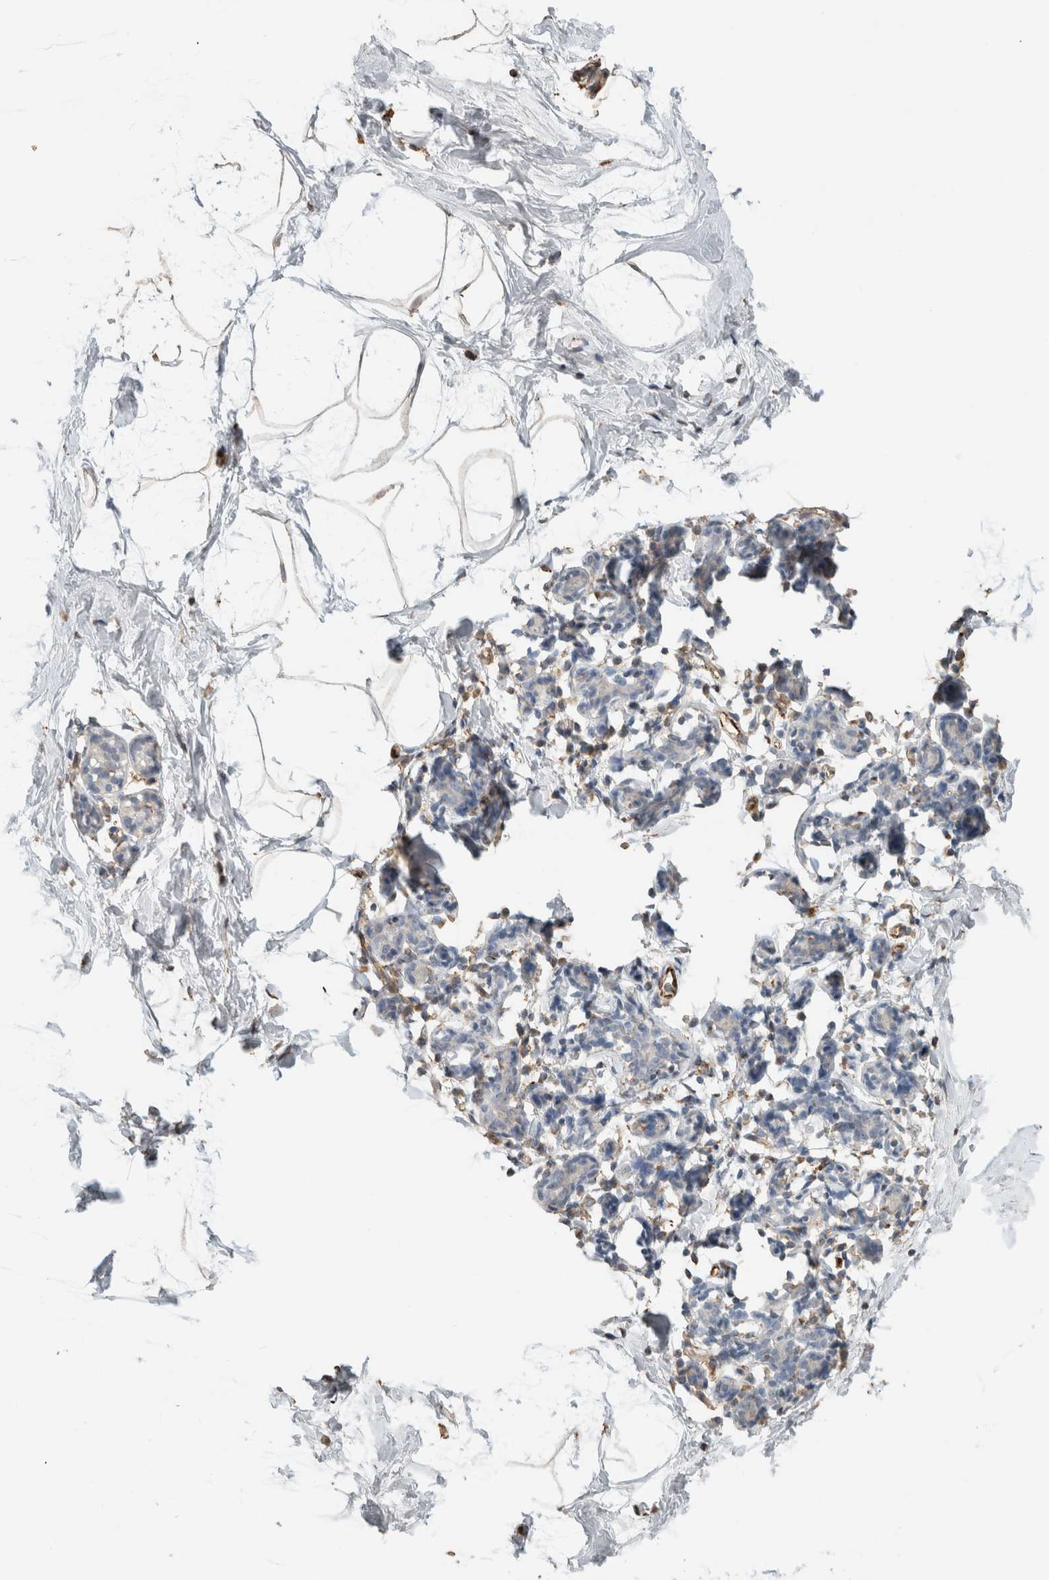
{"staining": {"intensity": "weak", "quantity": "<25%", "location": "cytoplasmic/membranous"}, "tissue": "breast", "cell_type": "Adipocytes", "image_type": "normal", "snomed": [{"axis": "morphology", "description": "Normal tissue, NOS"}, {"axis": "topography", "description": "Breast"}], "caption": "Adipocytes are negative for protein expression in benign human breast.", "gene": "LY86", "patient": {"sex": "female", "age": 62}}